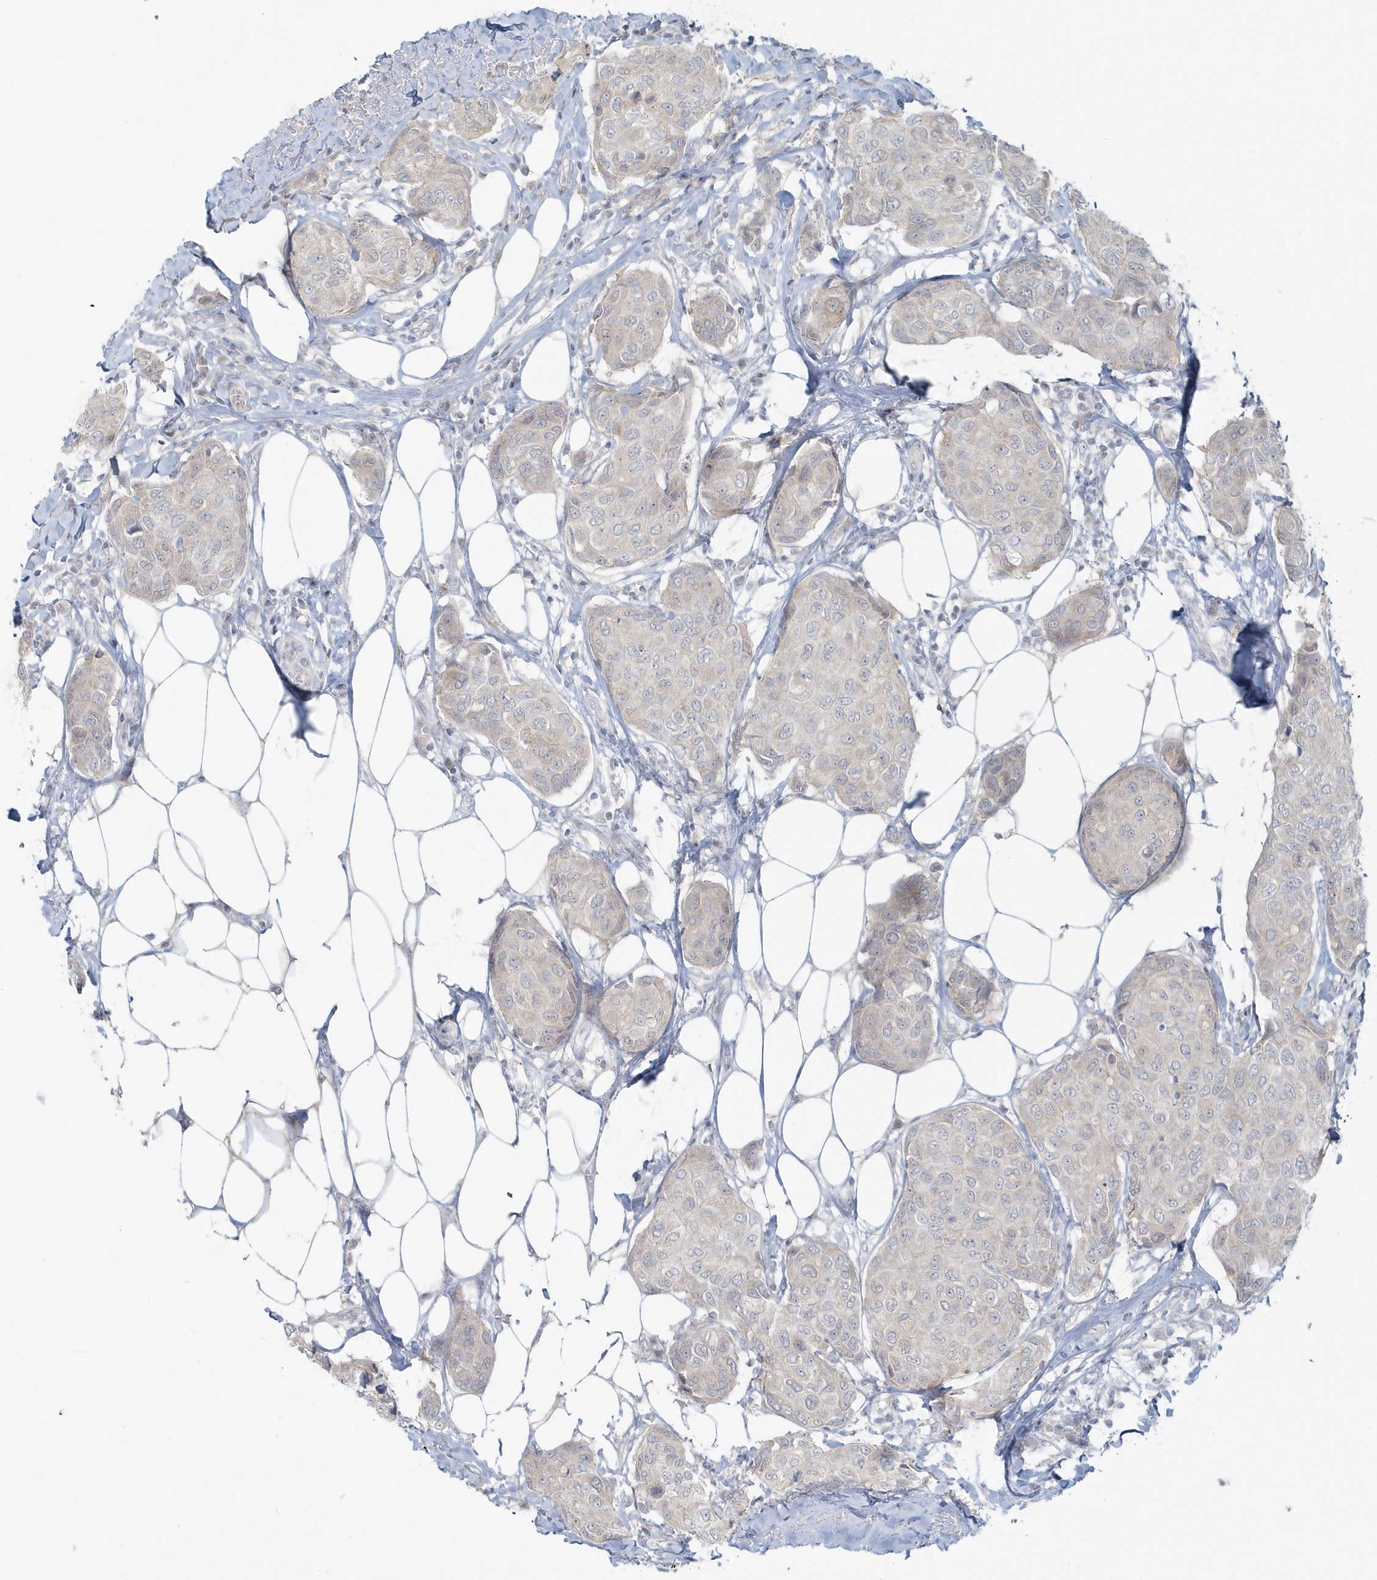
{"staining": {"intensity": "negative", "quantity": "none", "location": "none"}, "tissue": "breast cancer", "cell_type": "Tumor cells", "image_type": "cancer", "snomed": [{"axis": "morphology", "description": "Duct carcinoma"}, {"axis": "topography", "description": "Breast"}], "caption": "Micrograph shows no significant protein positivity in tumor cells of breast cancer (infiltrating ductal carcinoma).", "gene": "BLTP3A", "patient": {"sex": "female", "age": 80}}